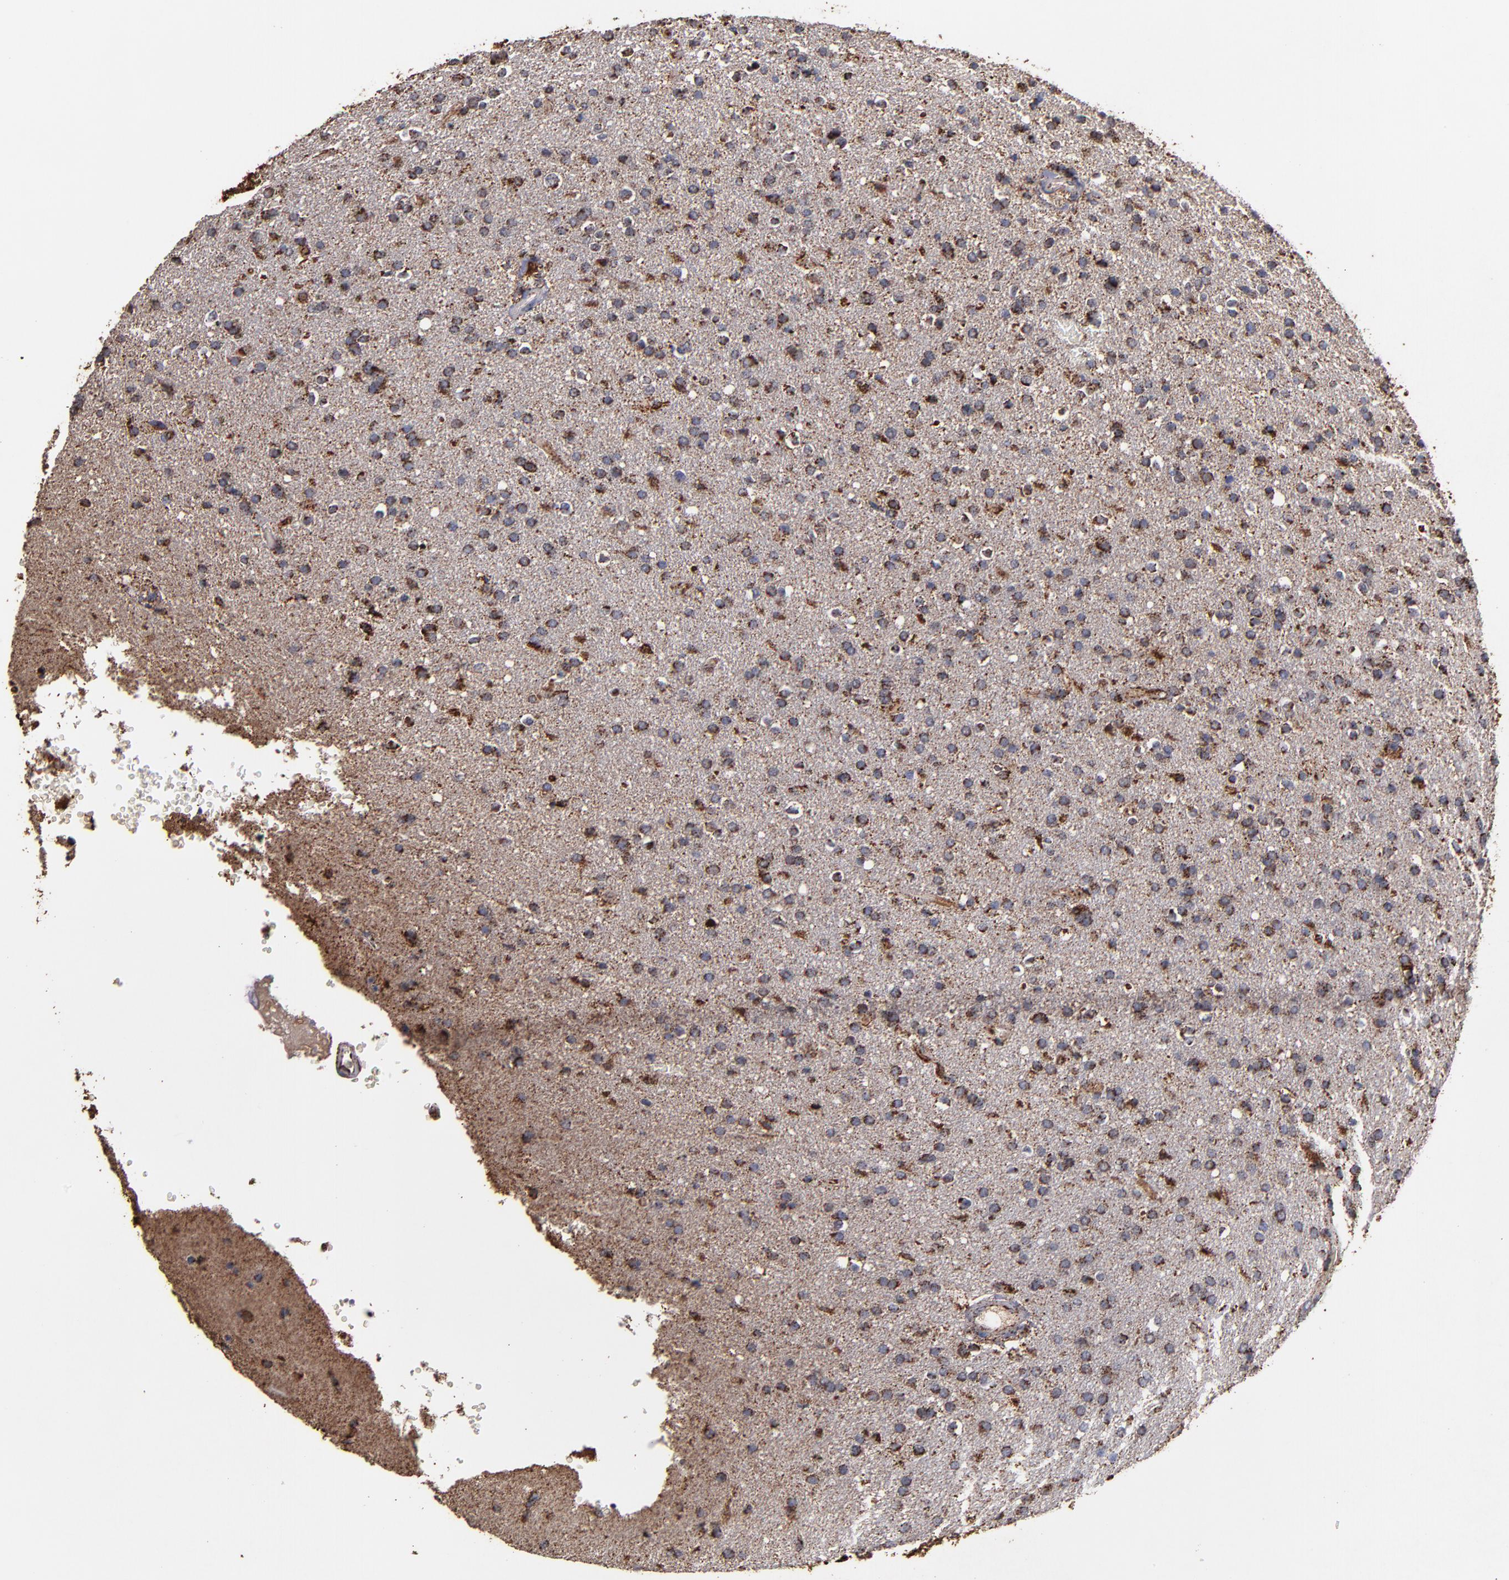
{"staining": {"intensity": "moderate", "quantity": "25%-75%", "location": "cytoplasmic/membranous"}, "tissue": "glioma", "cell_type": "Tumor cells", "image_type": "cancer", "snomed": [{"axis": "morphology", "description": "Glioma, malignant, High grade"}, {"axis": "topography", "description": "Brain"}], "caption": "The immunohistochemical stain highlights moderate cytoplasmic/membranous positivity in tumor cells of glioma tissue.", "gene": "SOD2", "patient": {"sex": "male", "age": 33}}